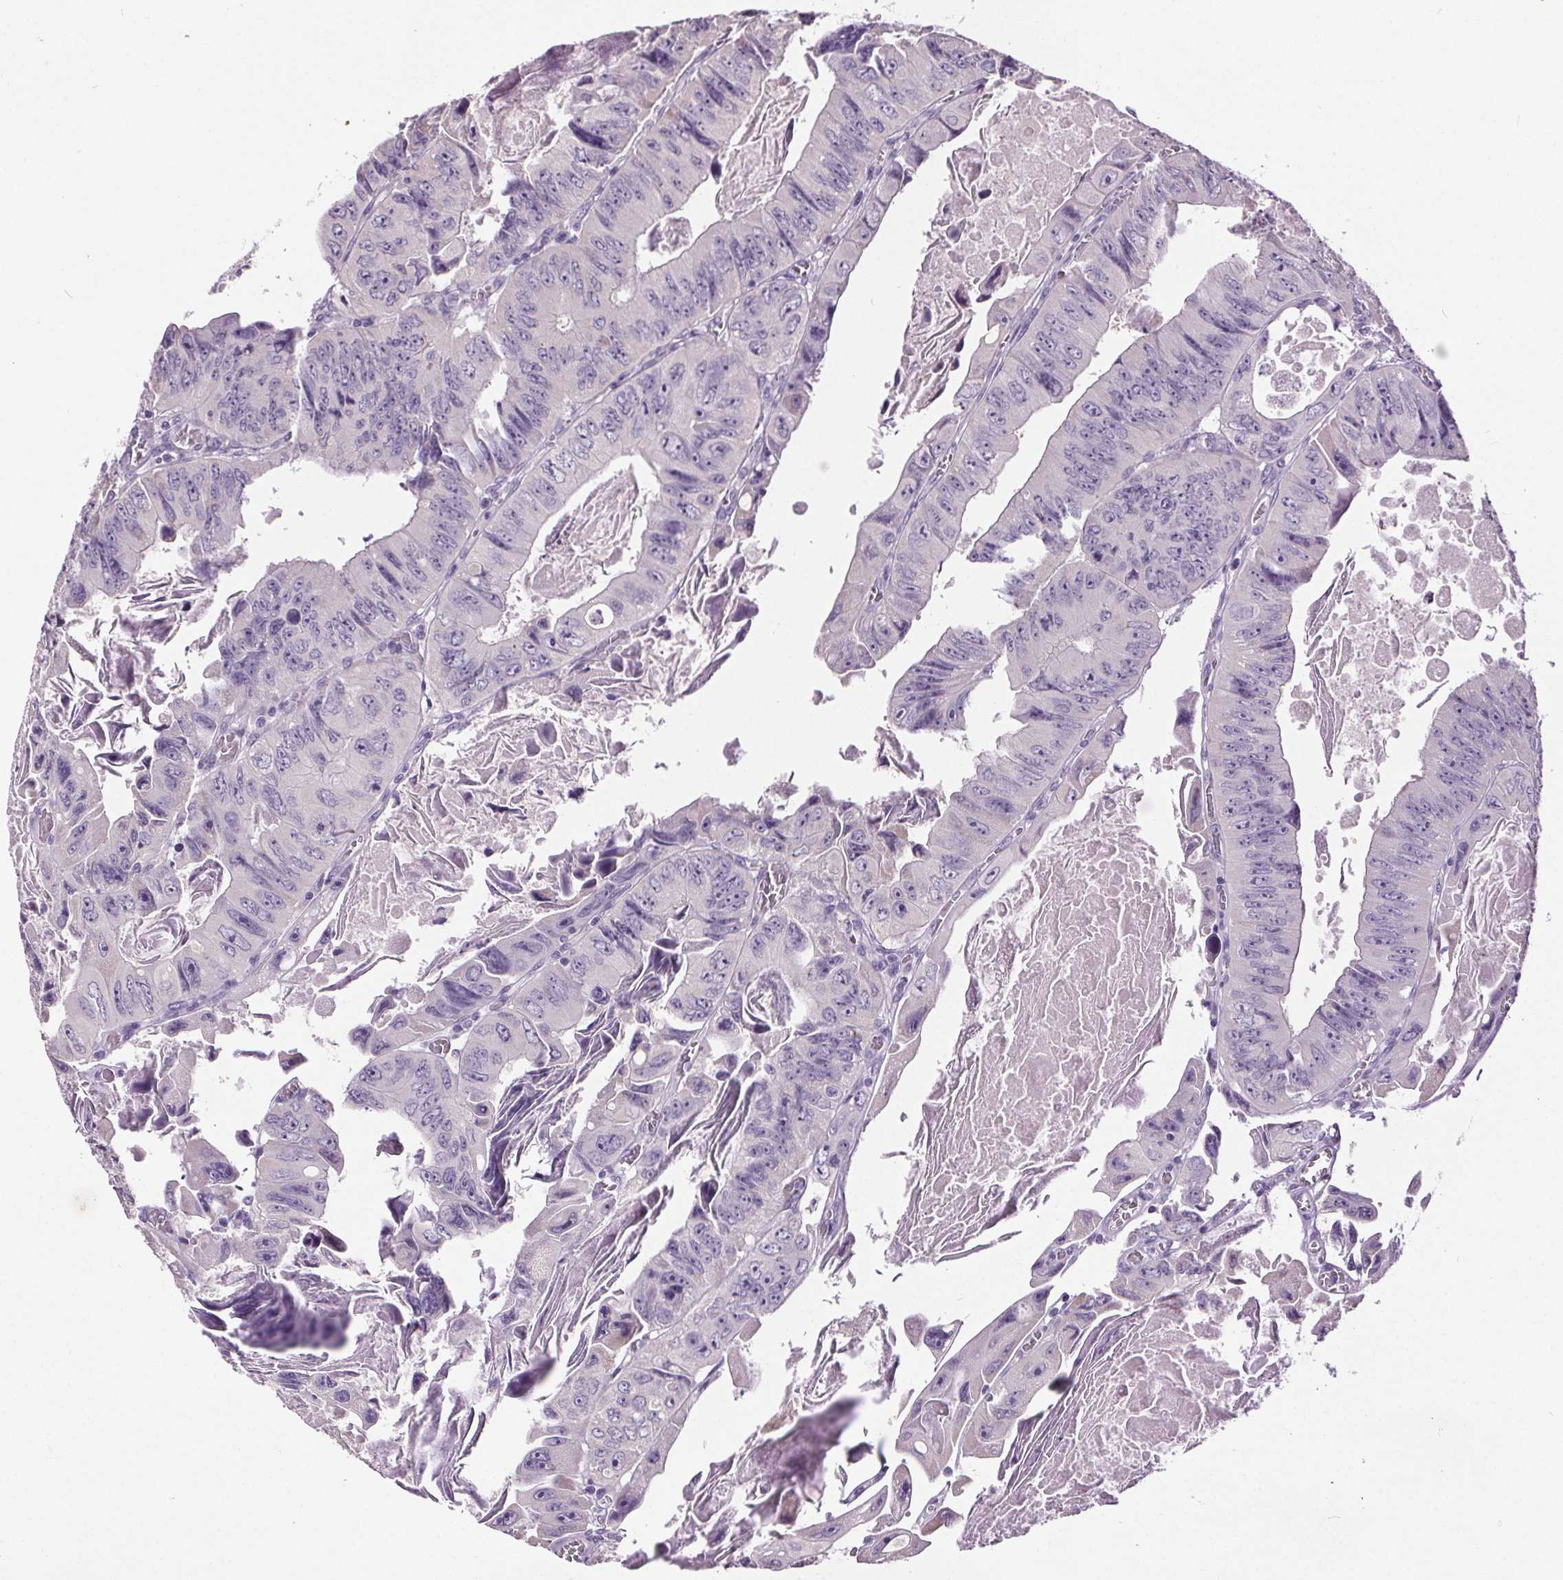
{"staining": {"intensity": "negative", "quantity": "none", "location": "none"}, "tissue": "colorectal cancer", "cell_type": "Tumor cells", "image_type": "cancer", "snomed": [{"axis": "morphology", "description": "Adenocarcinoma, NOS"}, {"axis": "topography", "description": "Colon"}], "caption": "High power microscopy photomicrograph of an immunohistochemistry (IHC) photomicrograph of adenocarcinoma (colorectal), revealing no significant positivity in tumor cells.", "gene": "GPIHBP1", "patient": {"sex": "female", "age": 84}}